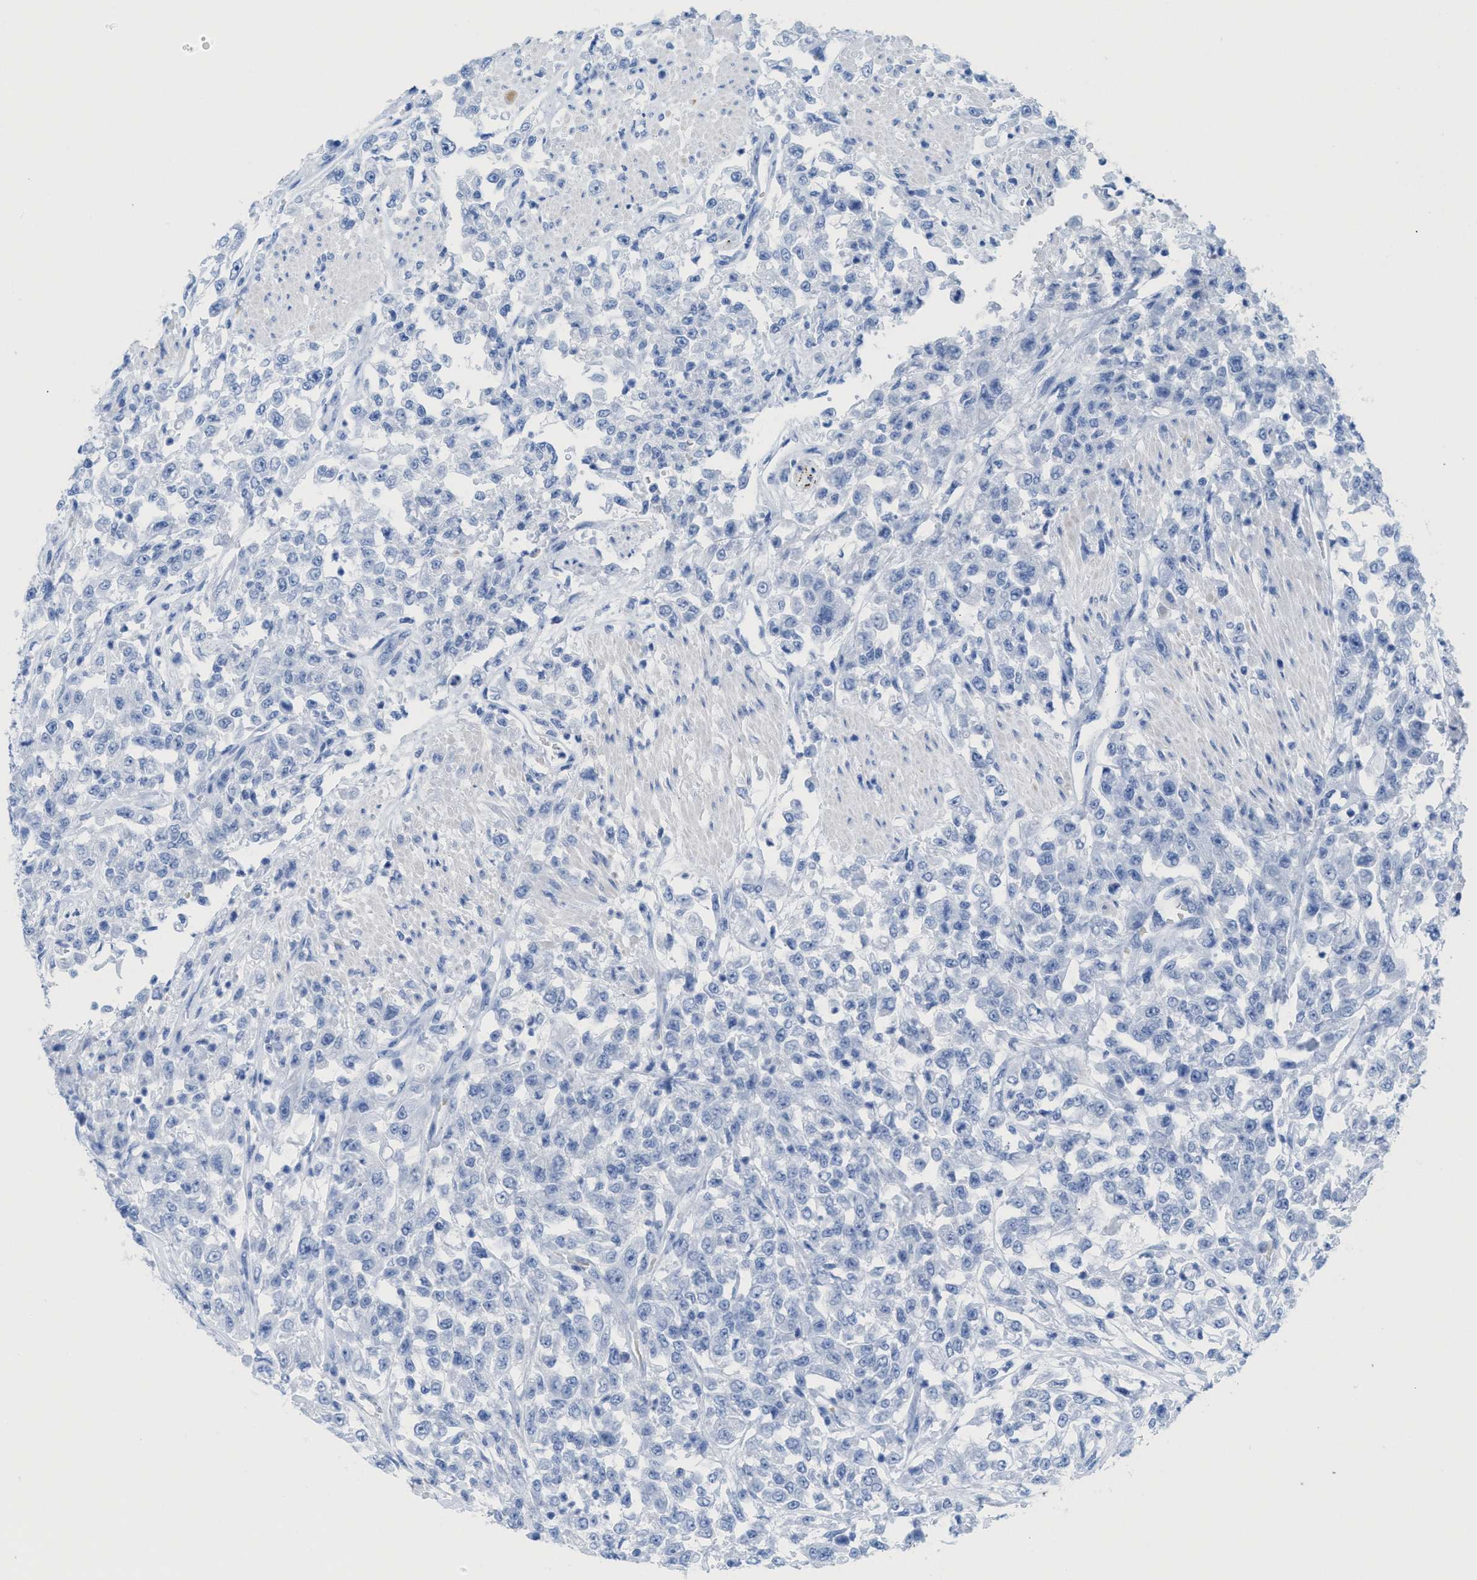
{"staining": {"intensity": "negative", "quantity": "none", "location": "none"}, "tissue": "urothelial cancer", "cell_type": "Tumor cells", "image_type": "cancer", "snomed": [{"axis": "morphology", "description": "Urothelial carcinoma, High grade"}, {"axis": "topography", "description": "Urinary bladder"}], "caption": "Photomicrograph shows no protein expression in tumor cells of urothelial cancer tissue.", "gene": "ANKFN1", "patient": {"sex": "male", "age": 46}}